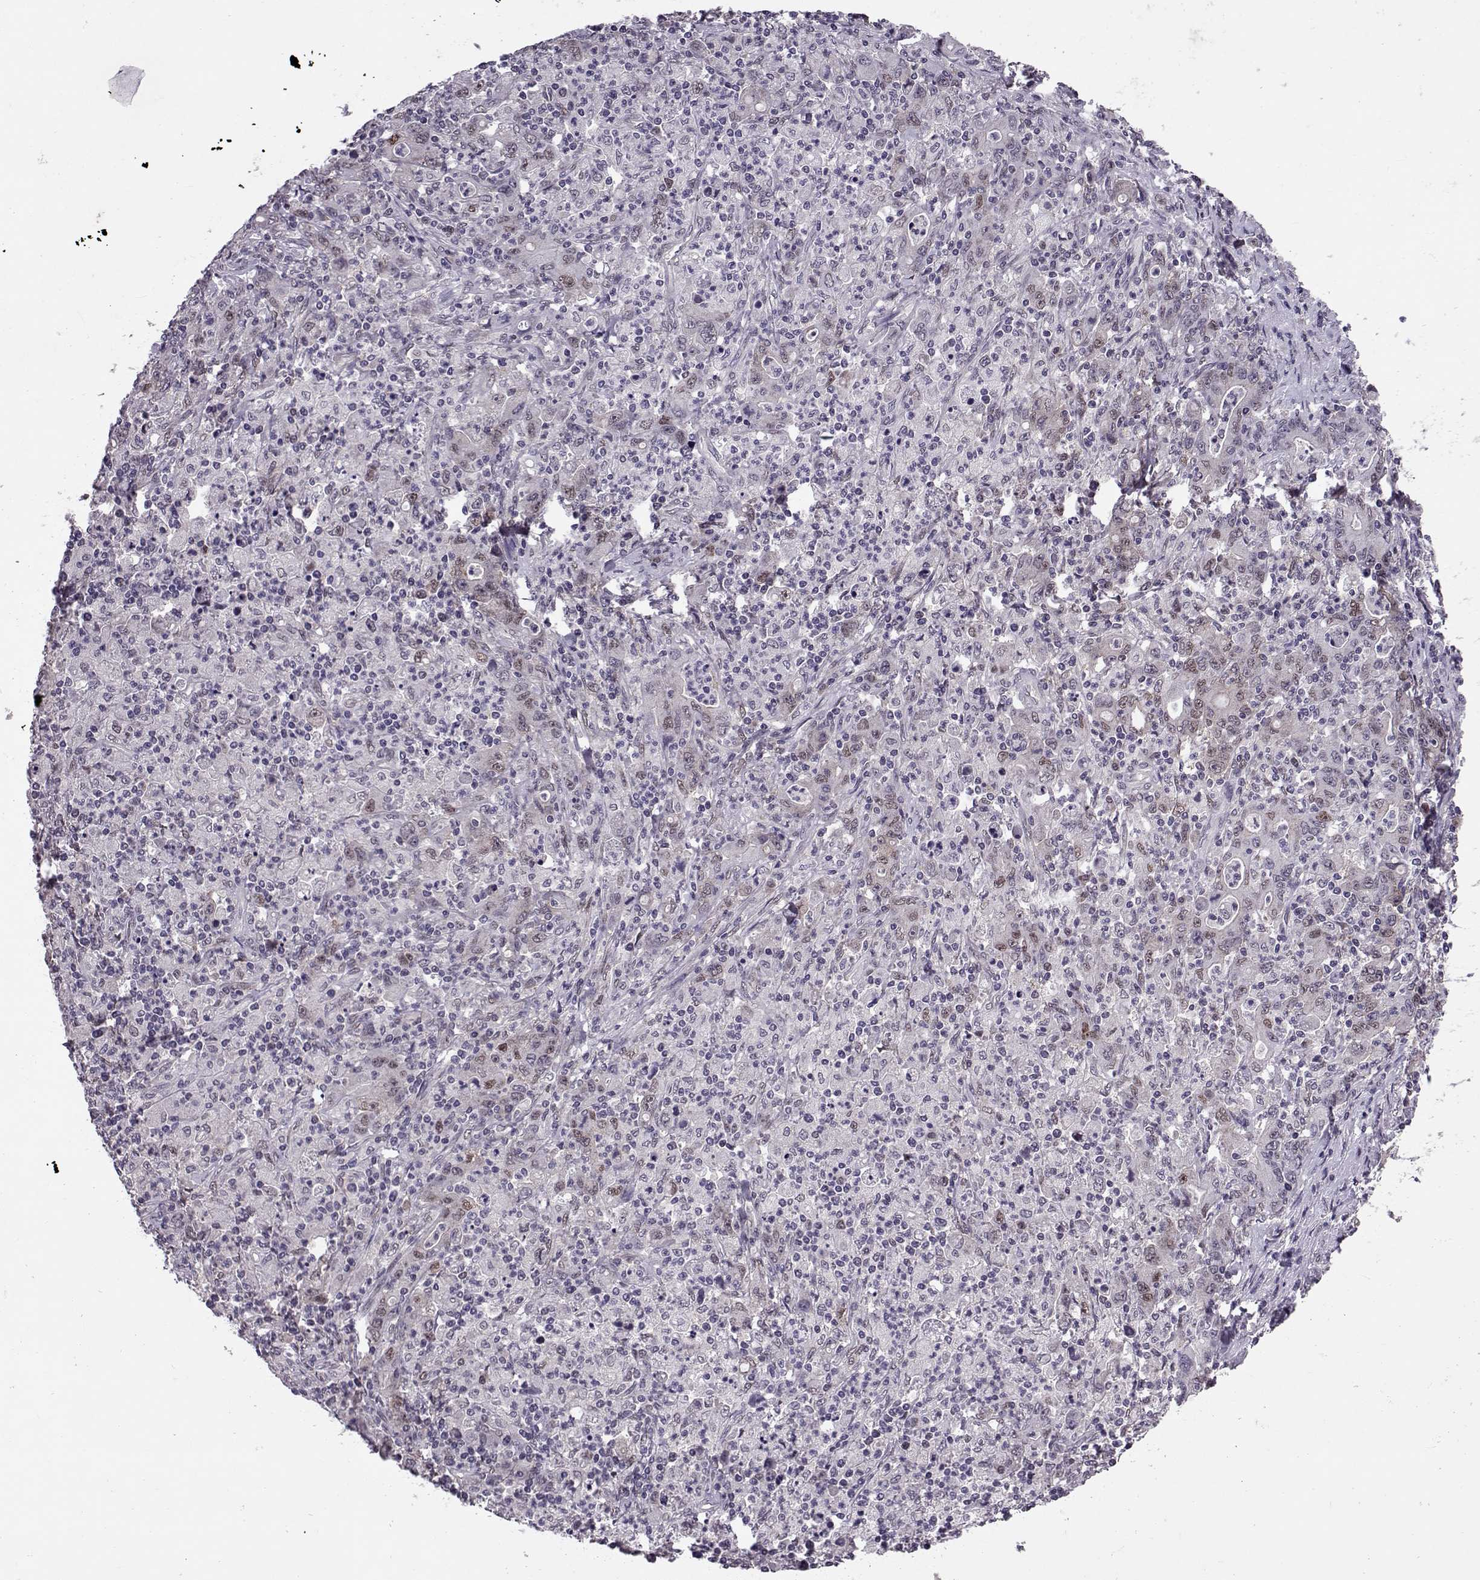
{"staining": {"intensity": "weak", "quantity": "<25%", "location": "nuclear"}, "tissue": "stomach cancer", "cell_type": "Tumor cells", "image_type": "cancer", "snomed": [{"axis": "morphology", "description": "Adenocarcinoma, NOS"}, {"axis": "topography", "description": "Stomach, upper"}], "caption": "This is an IHC photomicrograph of human adenocarcinoma (stomach). There is no expression in tumor cells.", "gene": "CDK4", "patient": {"sex": "male", "age": 69}}